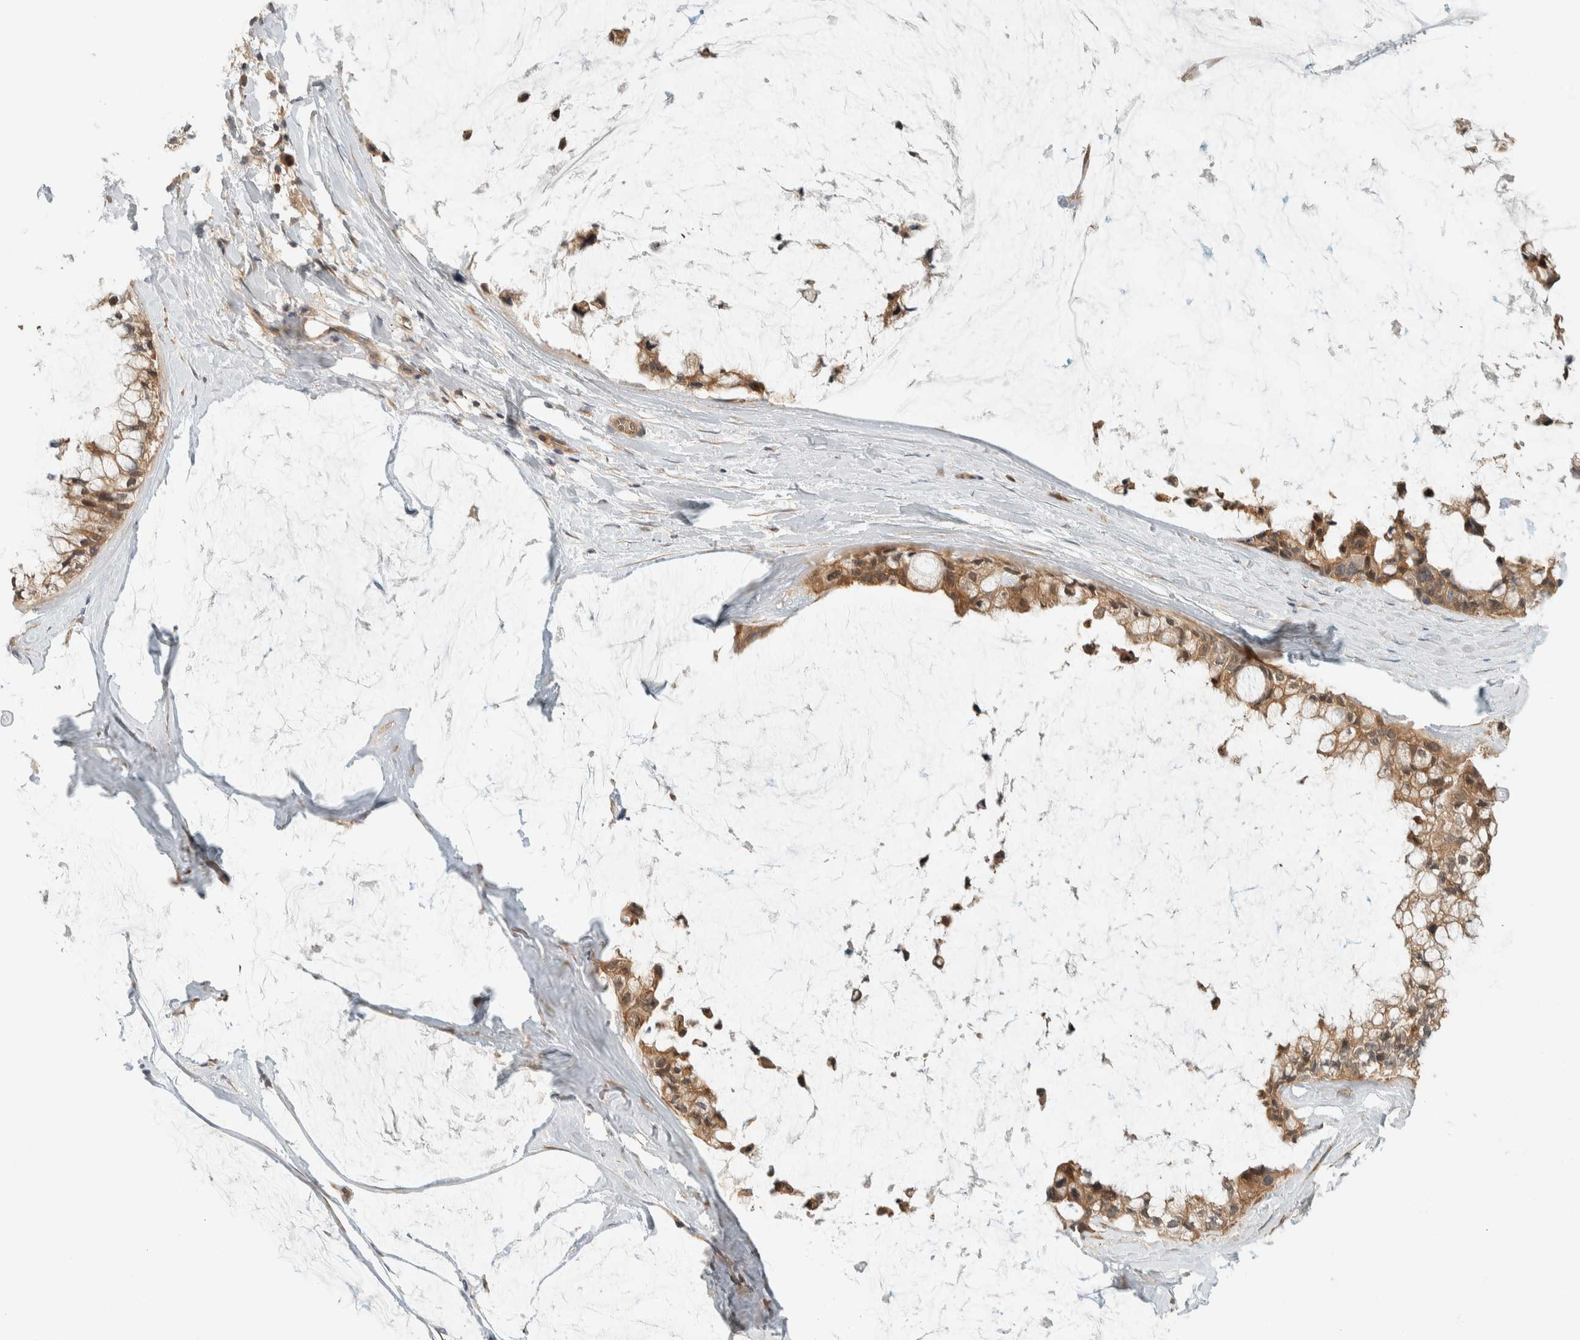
{"staining": {"intensity": "moderate", "quantity": ">75%", "location": "cytoplasmic/membranous"}, "tissue": "ovarian cancer", "cell_type": "Tumor cells", "image_type": "cancer", "snomed": [{"axis": "morphology", "description": "Cystadenocarcinoma, mucinous, NOS"}, {"axis": "topography", "description": "Ovary"}], "caption": "Protein staining shows moderate cytoplasmic/membranous positivity in approximately >75% of tumor cells in ovarian cancer (mucinous cystadenocarcinoma).", "gene": "ADSS2", "patient": {"sex": "female", "age": 39}}